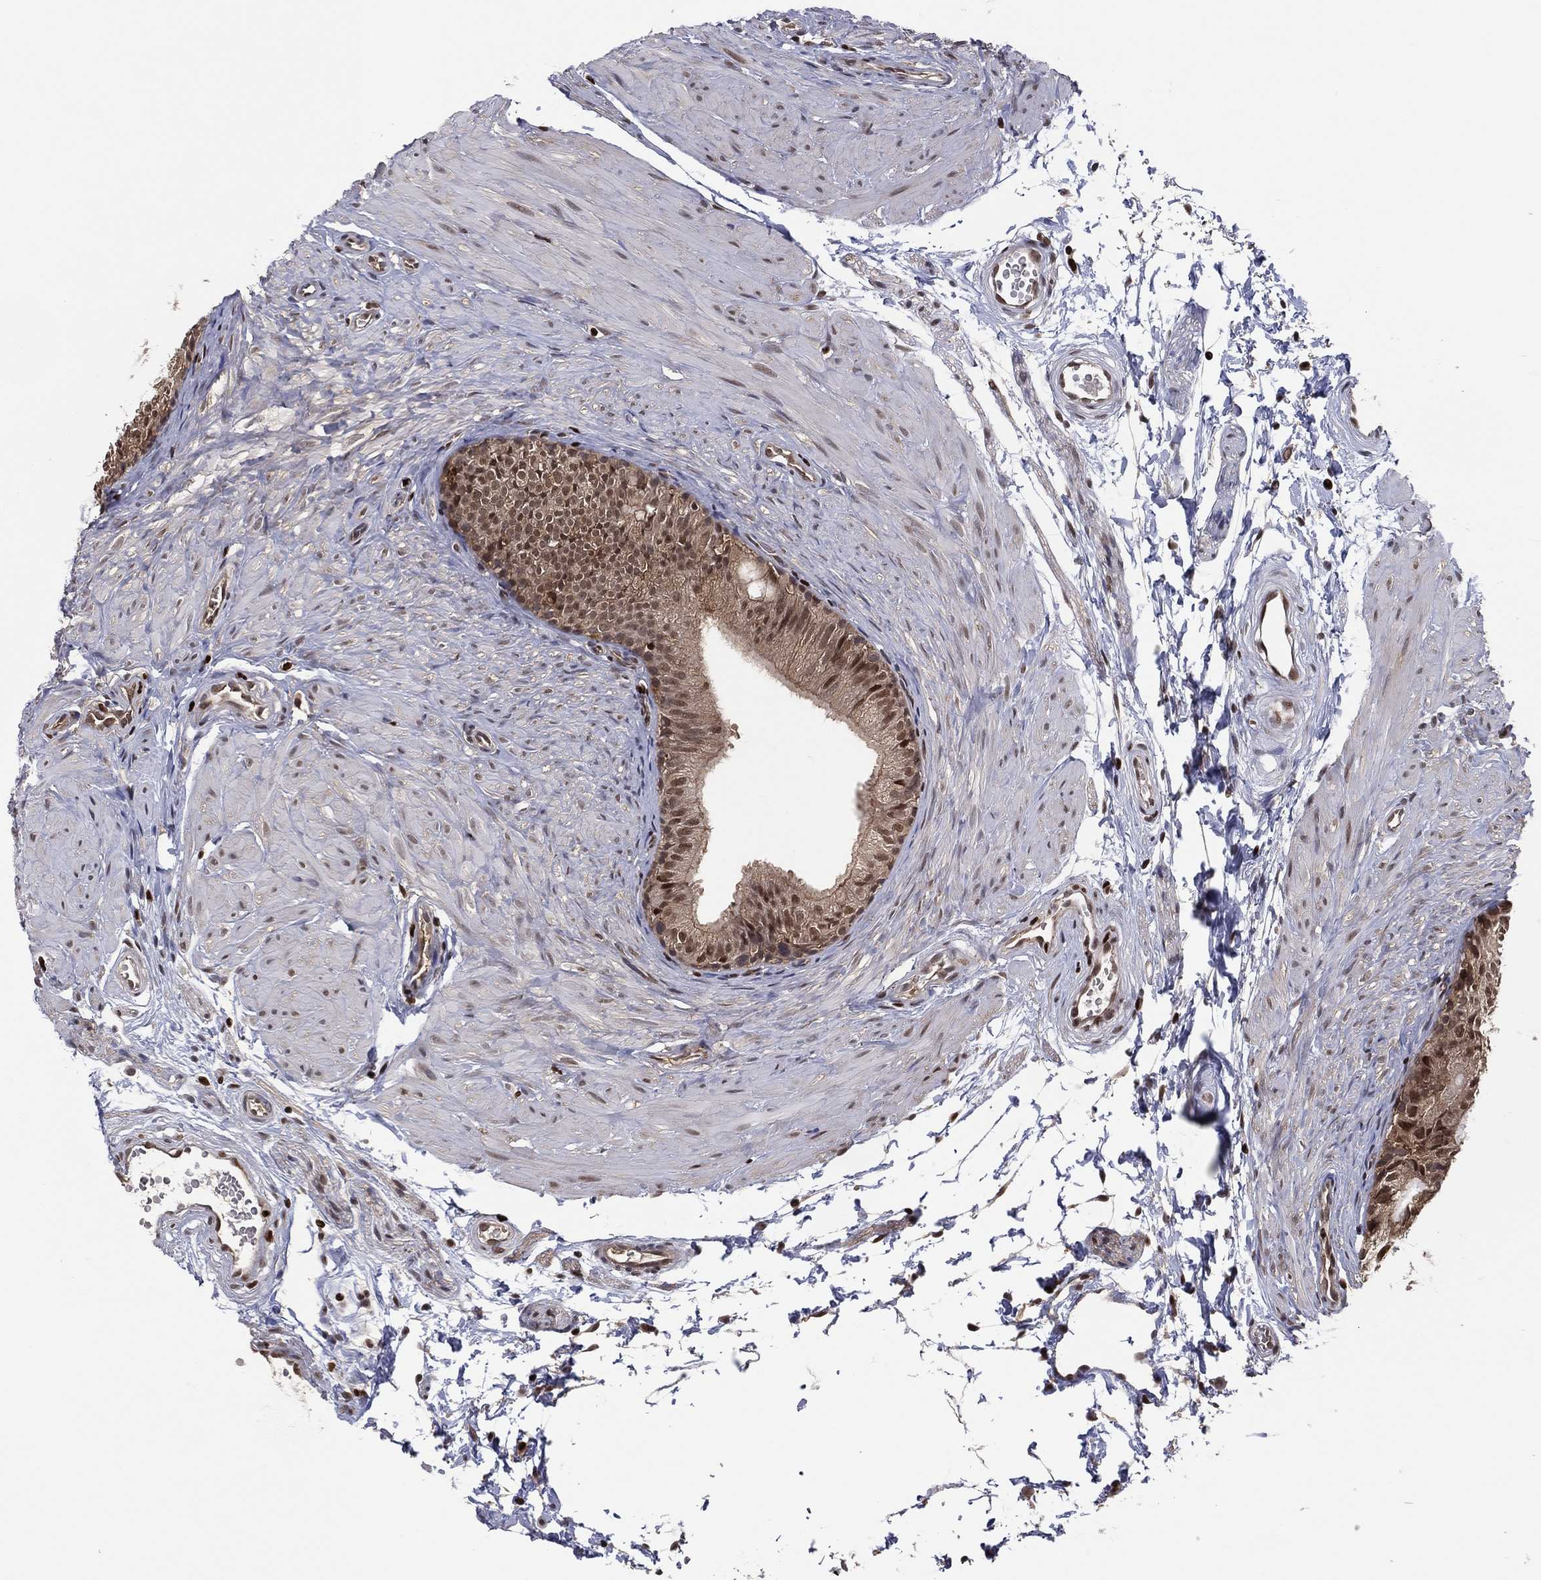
{"staining": {"intensity": "moderate", "quantity": ">75%", "location": "cytoplasmic/membranous,nuclear"}, "tissue": "epididymis", "cell_type": "Glandular cells", "image_type": "normal", "snomed": [{"axis": "morphology", "description": "Normal tissue, NOS"}, {"axis": "topography", "description": "Epididymis"}], "caption": "Benign epididymis was stained to show a protein in brown. There is medium levels of moderate cytoplasmic/membranous,nuclear positivity in approximately >75% of glandular cells.", "gene": "PSMA1", "patient": {"sex": "male", "age": 22}}